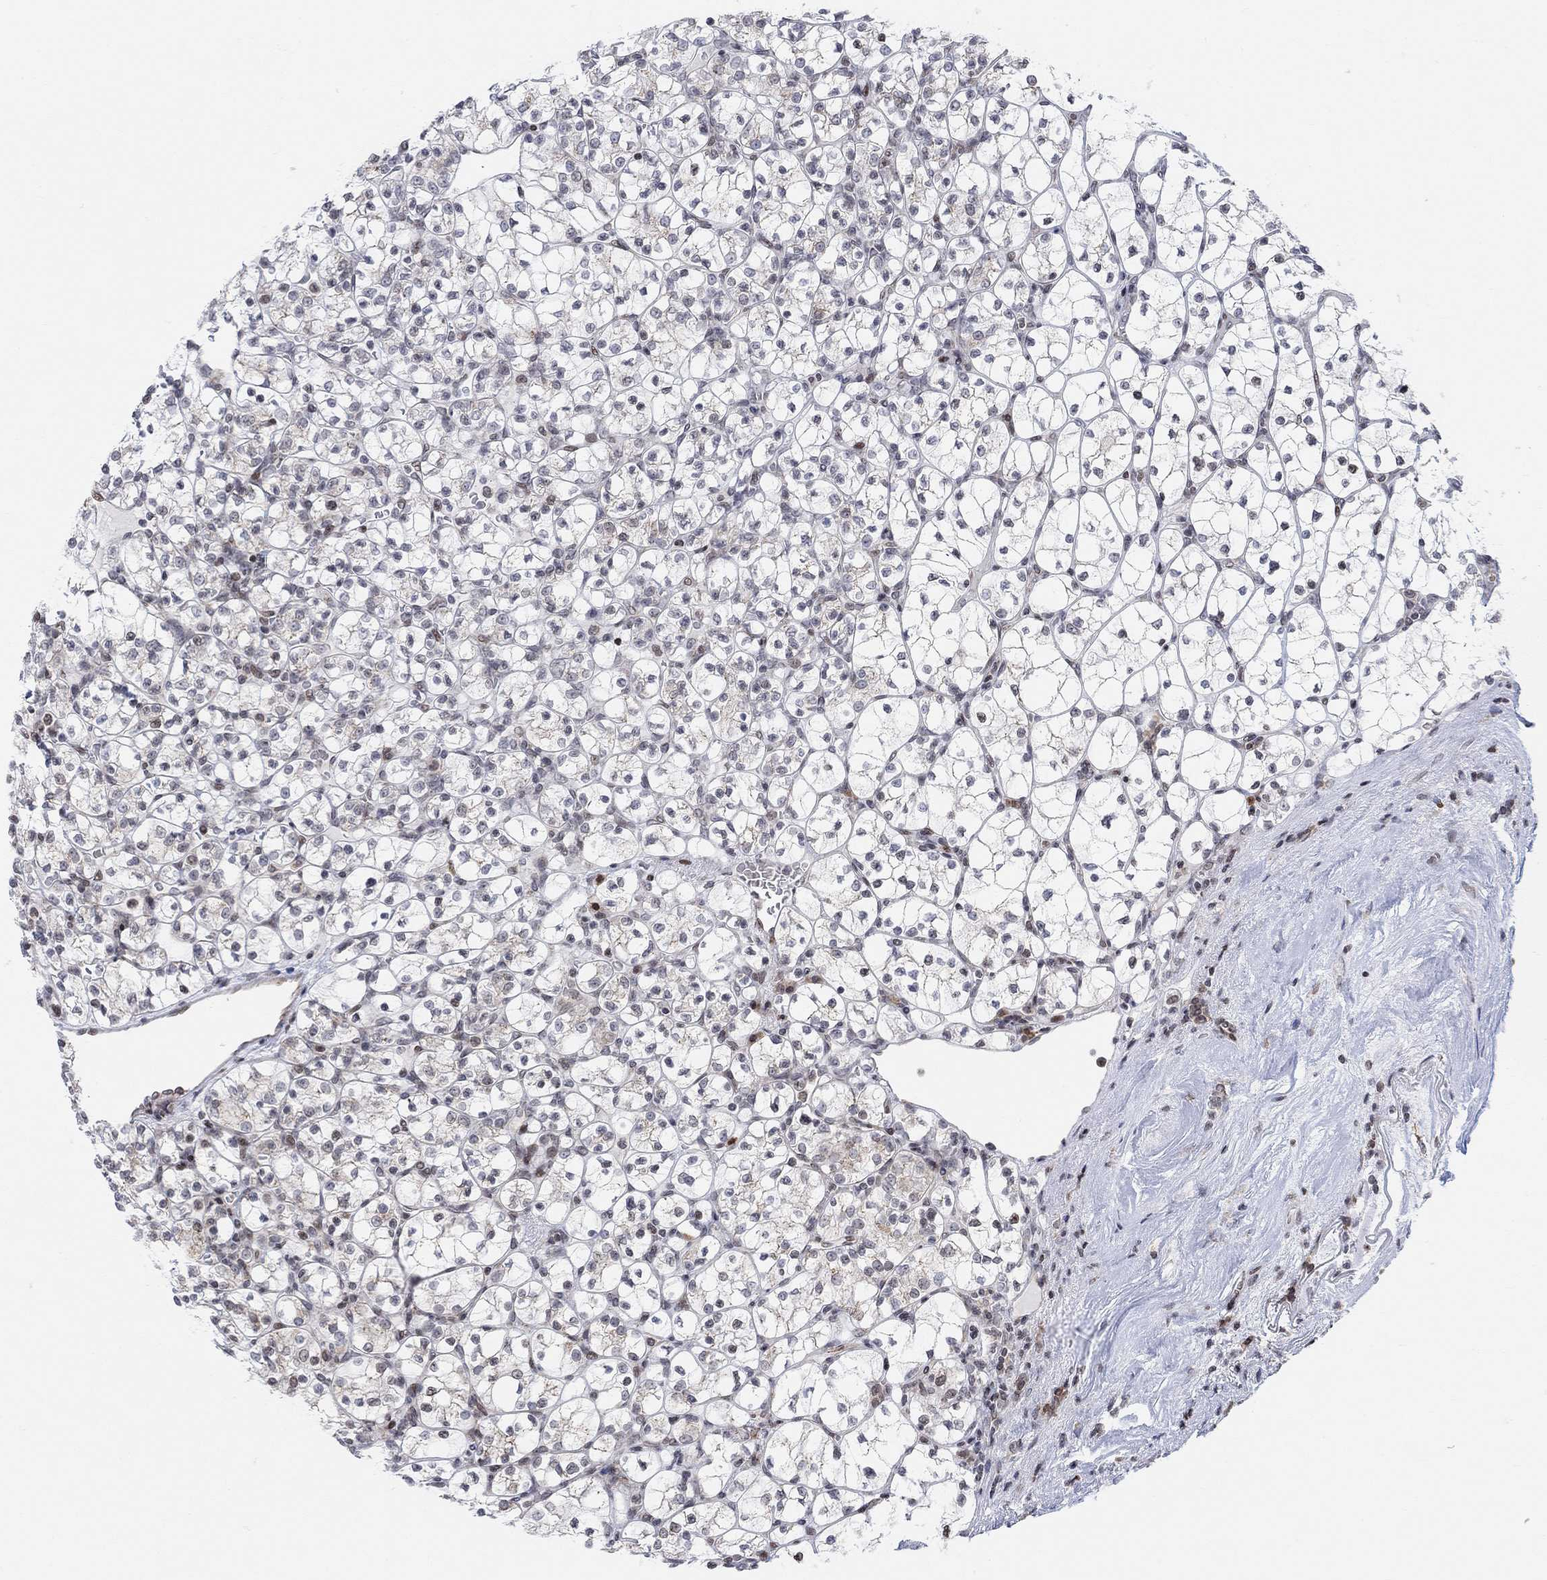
{"staining": {"intensity": "negative", "quantity": "none", "location": "none"}, "tissue": "renal cancer", "cell_type": "Tumor cells", "image_type": "cancer", "snomed": [{"axis": "morphology", "description": "Adenocarcinoma, NOS"}, {"axis": "topography", "description": "Kidney"}], "caption": "A histopathology image of human renal adenocarcinoma is negative for staining in tumor cells.", "gene": "ABHD14A", "patient": {"sex": "female", "age": 89}}